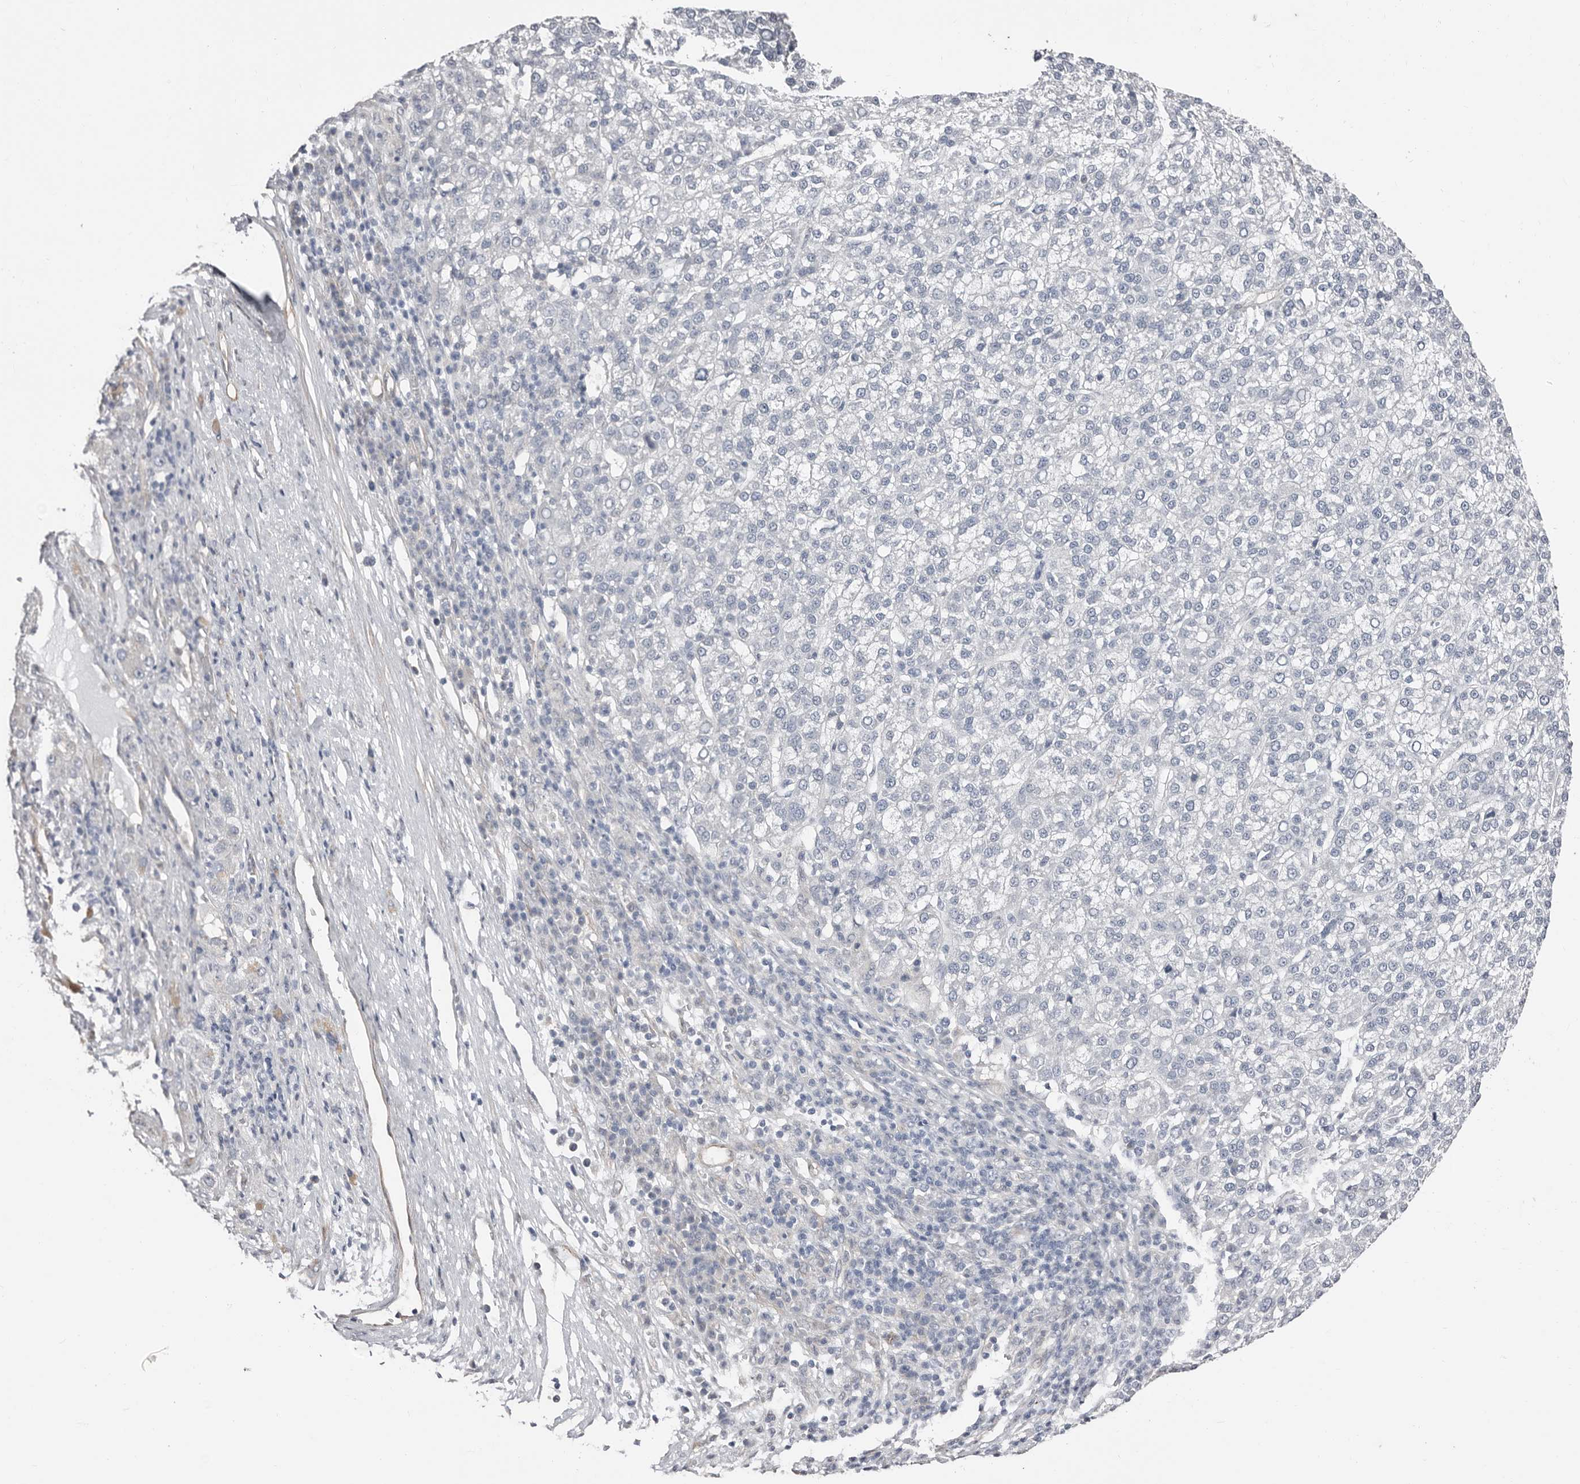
{"staining": {"intensity": "negative", "quantity": "none", "location": "none"}, "tissue": "liver cancer", "cell_type": "Tumor cells", "image_type": "cancer", "snomed": [{"axis": "morphology", "description": "Carcinoma, Hepatocellular, NOS"}, {"axis": "topography", "description": "Liver"}], "caption": "Micrograph shows no protein staining in tumor cells of liver cancer (hepatocellular carcinoma) tissue.", "gene": "ASRGL1", "patient": {"sex": "female", "age": 58}}